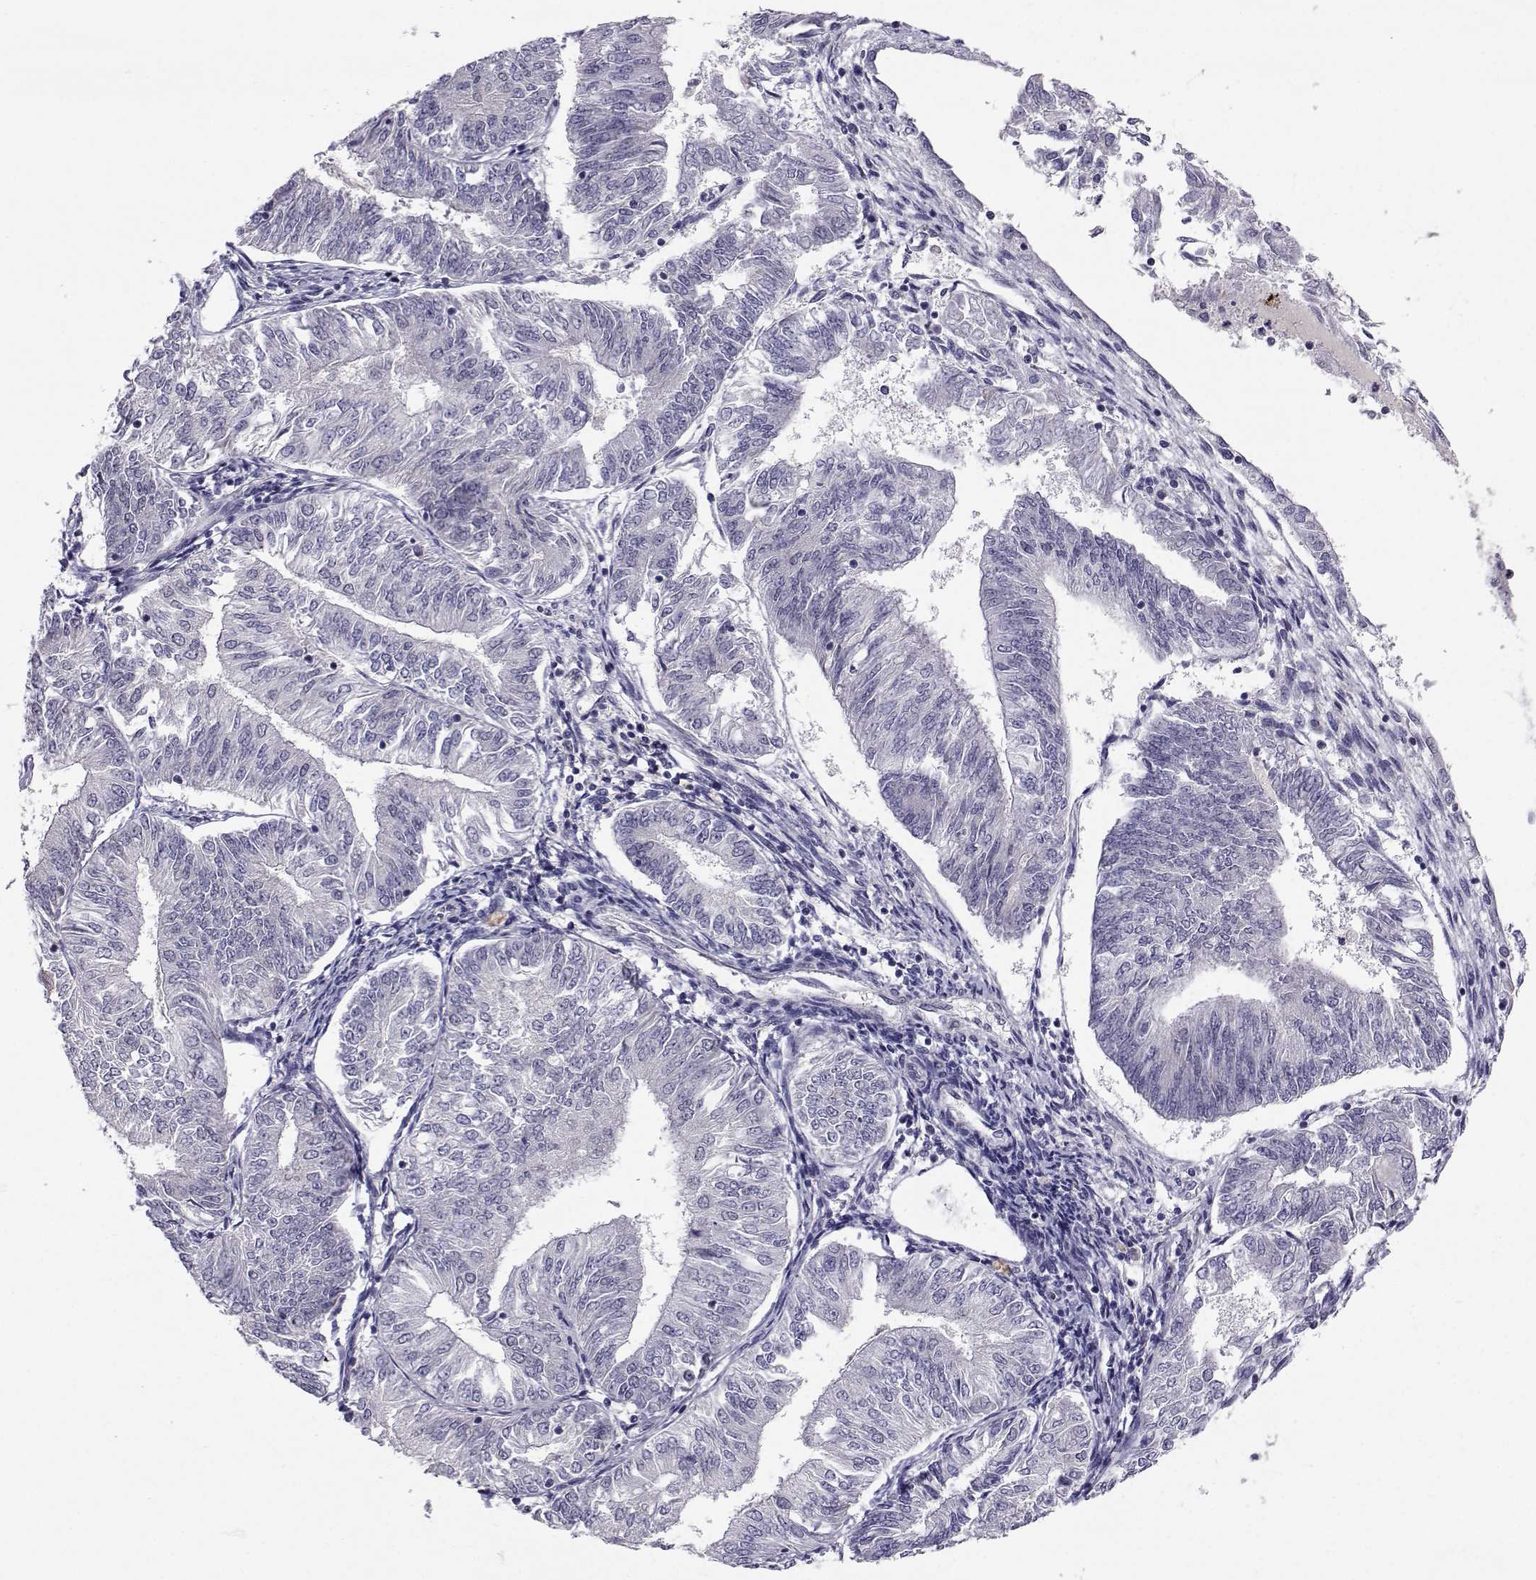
{"staining": {"intensity": "negative", "quantity": "none", "location": "none"}, "tissue": "endometrial cancer", "cell_type": "Tumor cells", "image_type": "cancer", "snomed": [{"axis": "morphology", "description": "Adenocarcinoma, NOS"}, {"axis": "topography", "description": "Endometrium"}], "caption": "This histopathology image is of adenocarcinoma (endometrial) stained with IHC to label a protein in brown with the nuclei are counter-stained blue. There is no staining in tumor cells. Brightfield microscopy of immunohistochemistry (IHC) stained with DAB (brown) and hematoxylin (blue), captured at high magnification.", "gene": "SLC6A3", "patient": {"sex": "female", "age": 58}}